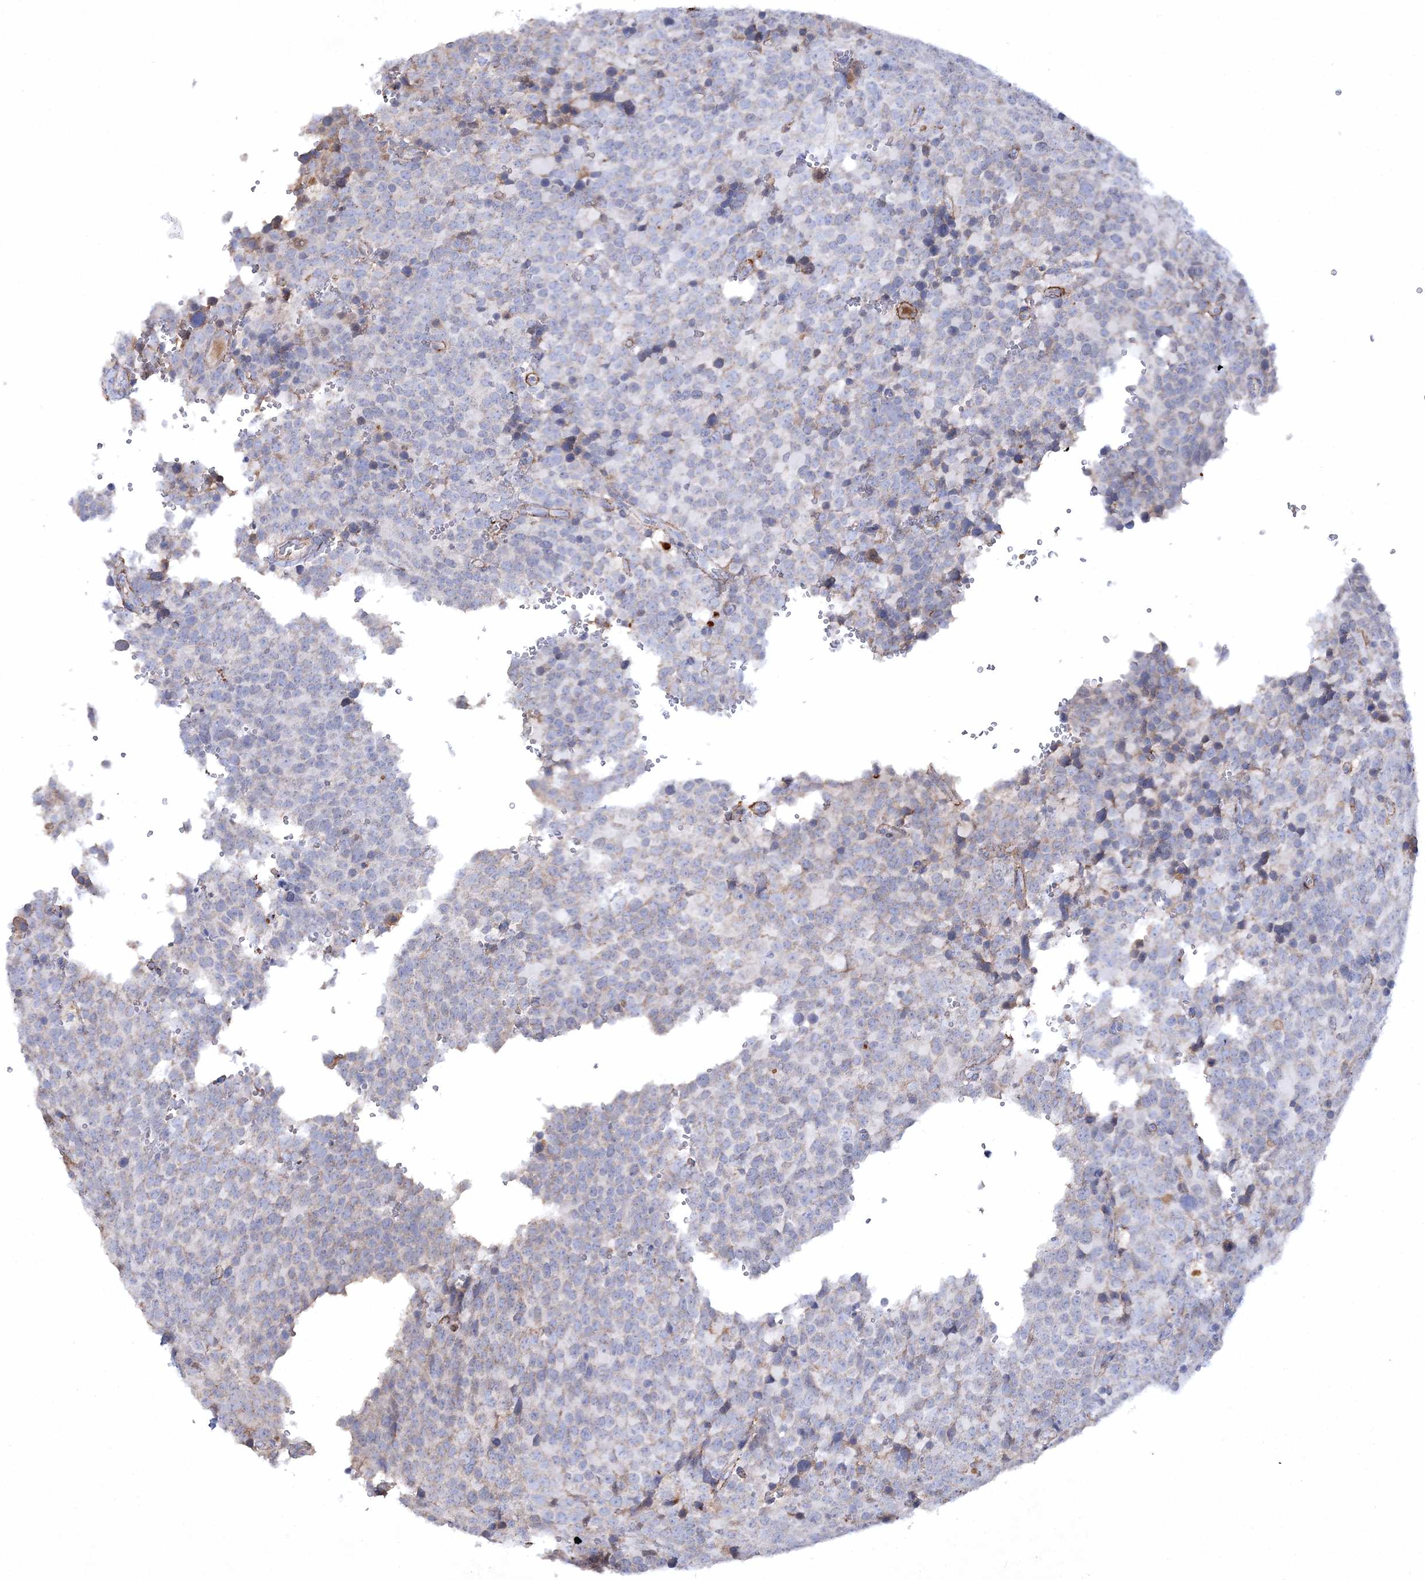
{"staining": {"intensity": "weak", "quantity": "<25%", "location": "cytoplasmic/membranous"}, "tissue": "testis cancer", "cell_type": "Tumor cells", "image_type": "cancer", "snomed": [{"axis": "morphology", "description": "Seminoma, NOS"}, {"axis": "topography", "description": "Testis"}], "caption": "Tumor cells show no significant protein positivity in testis cancer.", "gene": "RTN2", "patient": {"sex": "male", "age": 71}}